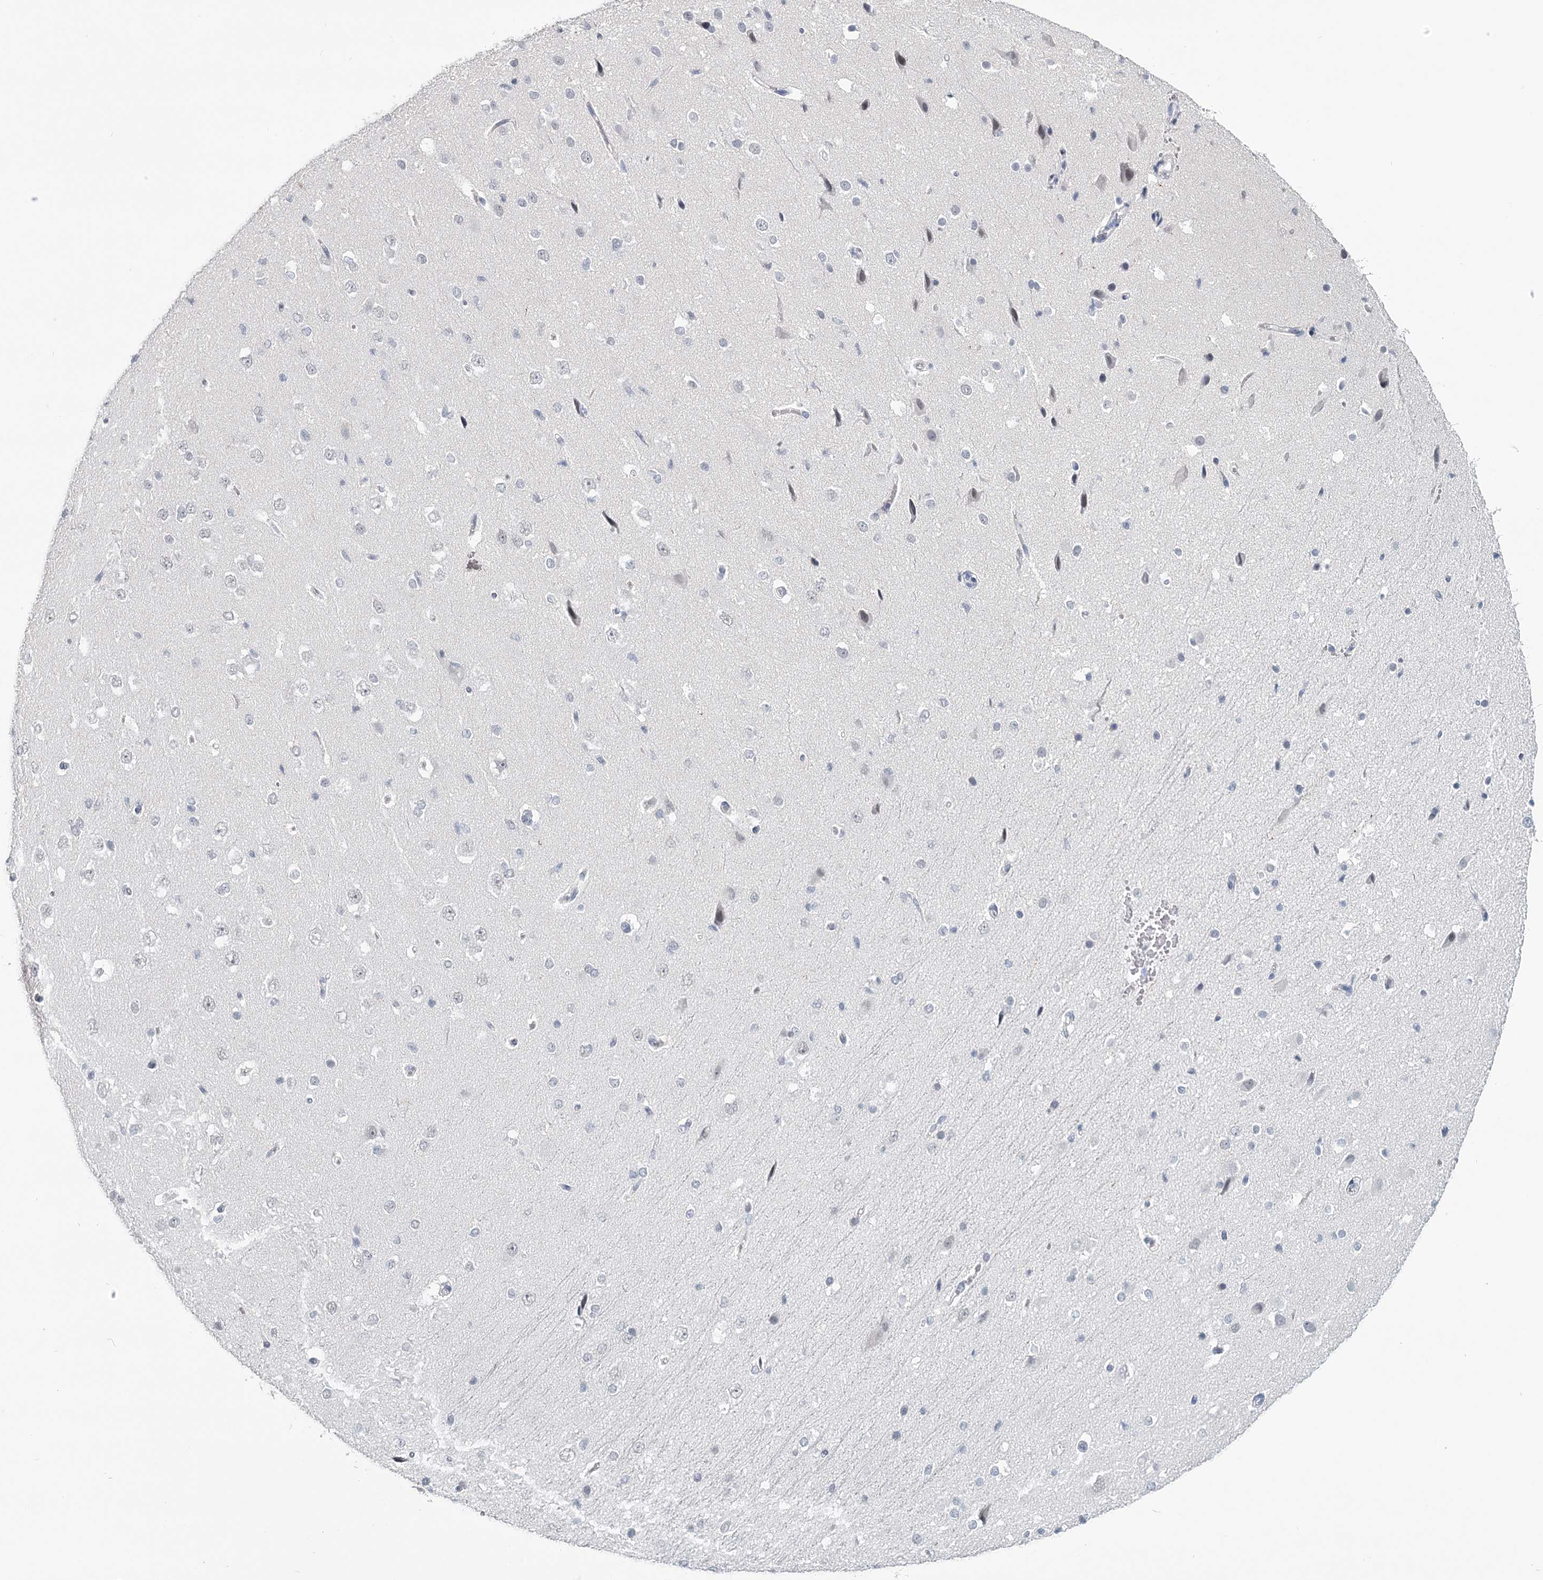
{"staining": {"intensity": "negative", "quantity": "none", "location": "none"}, "tissue": "cerebral cortex", "cell_type": "Endothelial cells", "image_type": "normal", "snomed": [{"axis": "morphology", "description": "Normal tissue, NOS"}, {"axis": "morphology", "description": "Developmental malformation"}, {"axis": "topography", "description": "Cerebral cortex"}], "caption": "Immunohistochemistry (IHC) micrograph of normal human cerebral cortex stained for a protein (brown), which shows no expression in endothelial cells. (DAB immunohistochemistry, high magnification).", "gene": "TMEM70", "patient": {"sex": "female", "age": 30}}